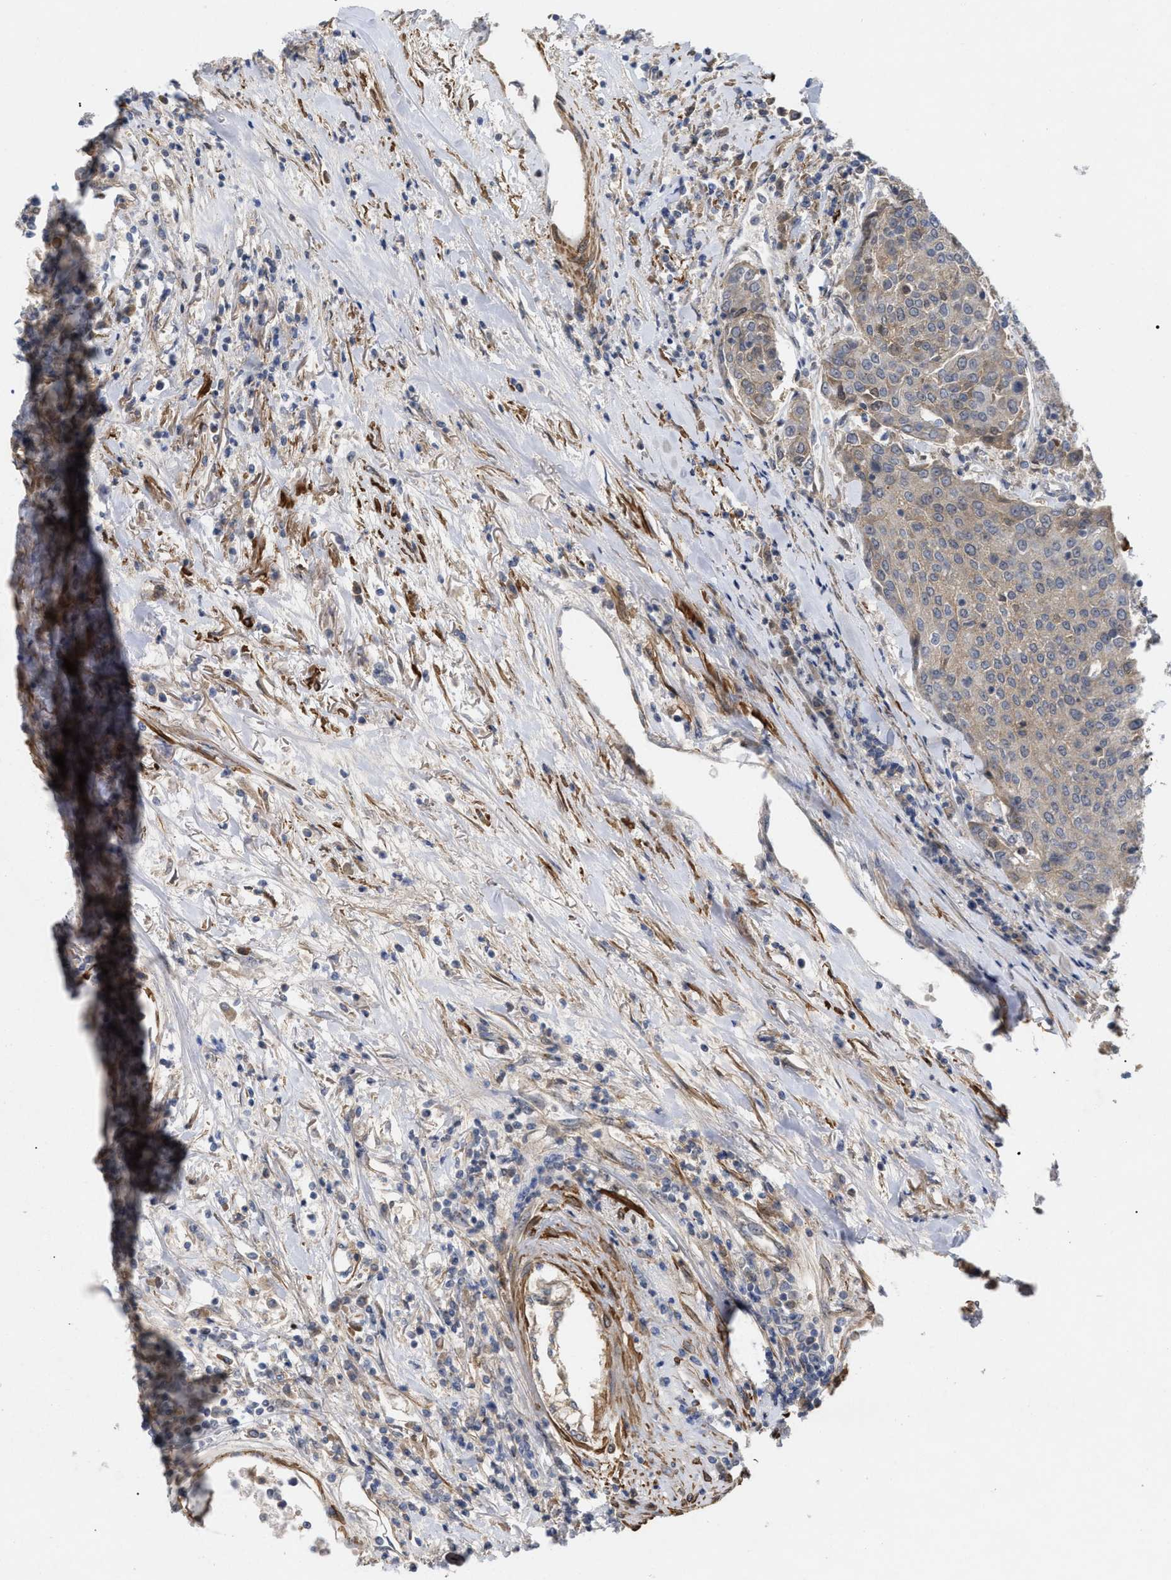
{"staining": {"intensity": "weak", "quantity": ">75%", "location": "cytoplasmic/membranous"}, "tissue": "urothelial cancer", "cell_type": "Tumor cells", "image_type": "cancer", "snomed": [{"axis": "morphology", "description": "Urothelial carcinoma, High grade"}, {"axis": "topography", "description": "Urinary bladder"}], "caption": "This photomicrograph demonstrates immunohistochemistry staining of human urothelial cancer, with low weak cytoplasmic/membranous expression in approximately >75% of tumor cells.", "gene": "ST6GALNAC6", "patient": {"sex": "female", "age": 85}}